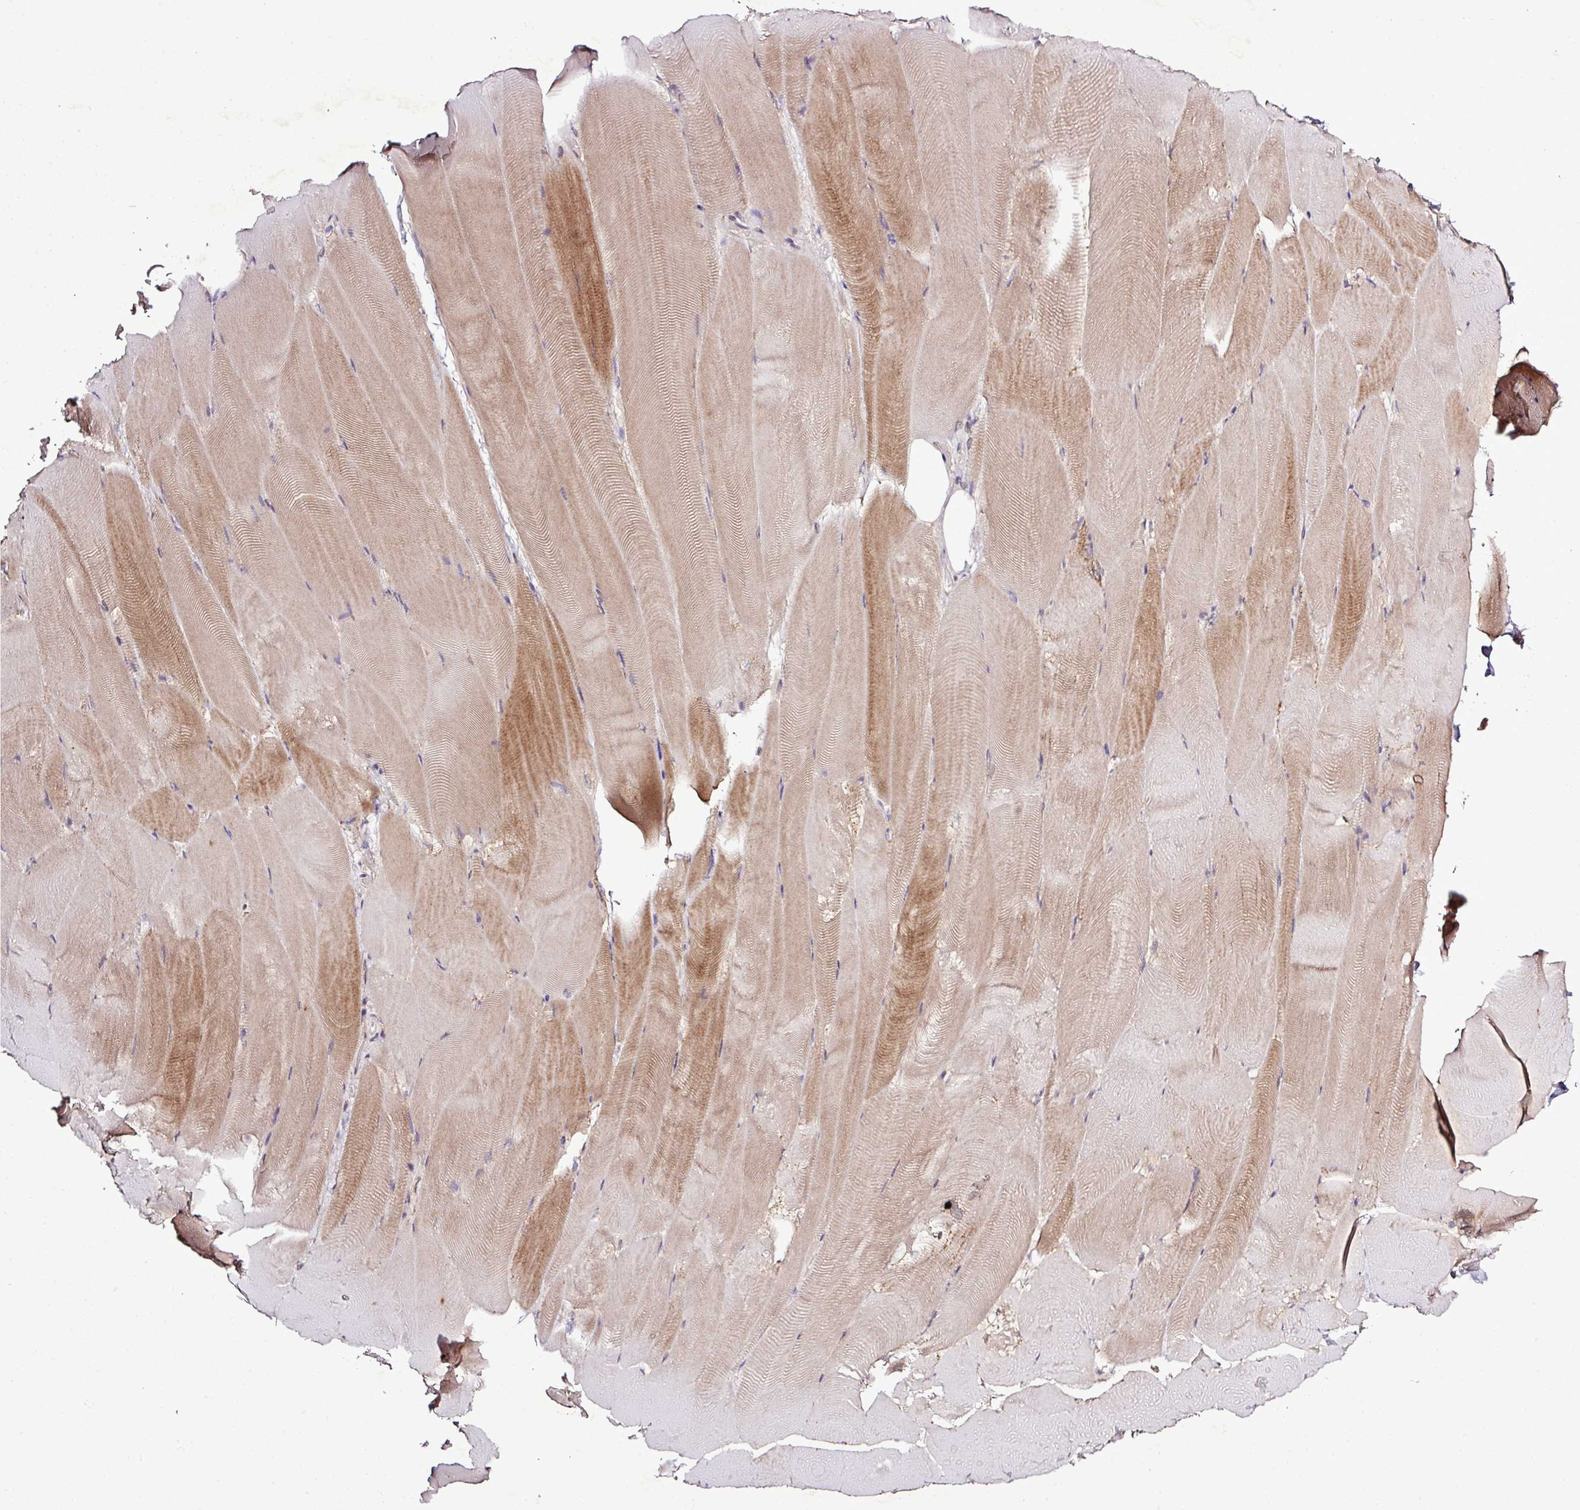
{"staining": {"intensity": "moderate", "quantity": "25%-75%", "location": "cytoplasmic/membranous"}, "tissue": "skeletal muscle", "cell_type": "Myocytes", "image_type": "normal", "snomed": [{"axis": "morphology", "description": "Normal tissue, NOS"}, {"axis": "topography", "description": "Skeletal muscle"}], "caption": "Benign skeletal muscle displays moderate cytoplasmic/membranous positivity in about 25%-75% of myocytes.", "gene": "SMCO4", "patient": {"sex": "female", "age": 64}}